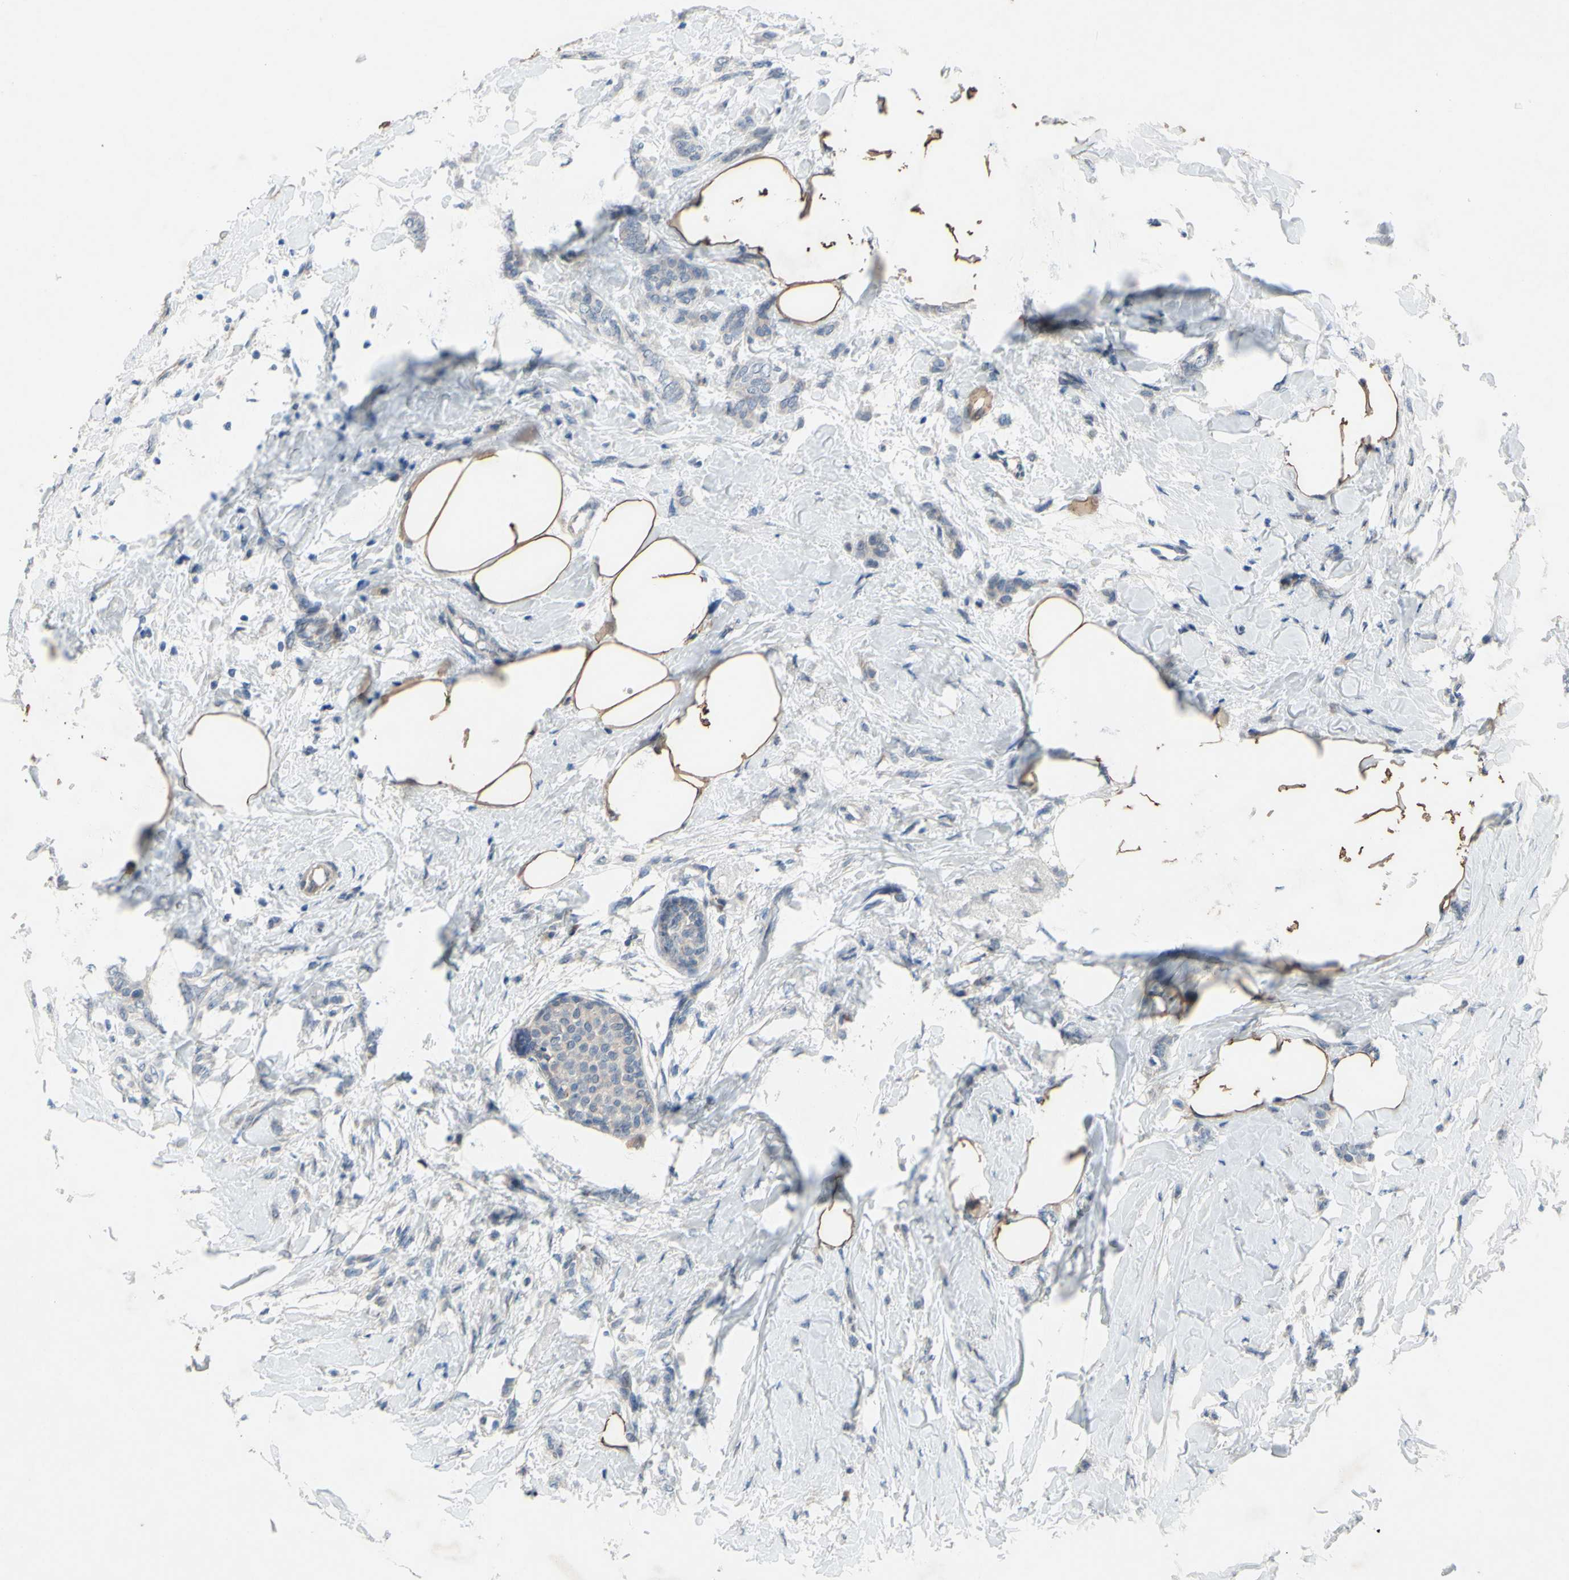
{"staining": {"intensity": "weak", "quantity": ">75%", "location": "cytoplasmic/membranous"}, "tissue": "breast cancer", "cell_type": "Tumor cells", "image_type": "cancer", "snomed": [{"axis": "morphology", "description": "Lobular carcinoma, in situ"}, {"axis": "morphology", "description": "Lobular carcinoma"}, {"axis": "topography", "description": "Breast"}], "caption": "Immunohistochemistry (IHC) photomicrograph of neoplastic tissue: breast lobular carcinoma stained using IHC demonstrates low levels of weak protein expression localized specifically in the cytoplasmic/membranous of tumor cells, appearing as a cytoplasmic/membranous brown color.", "gene": "GRAMD2B", "patient": {"sex": "female", "age": 41}}